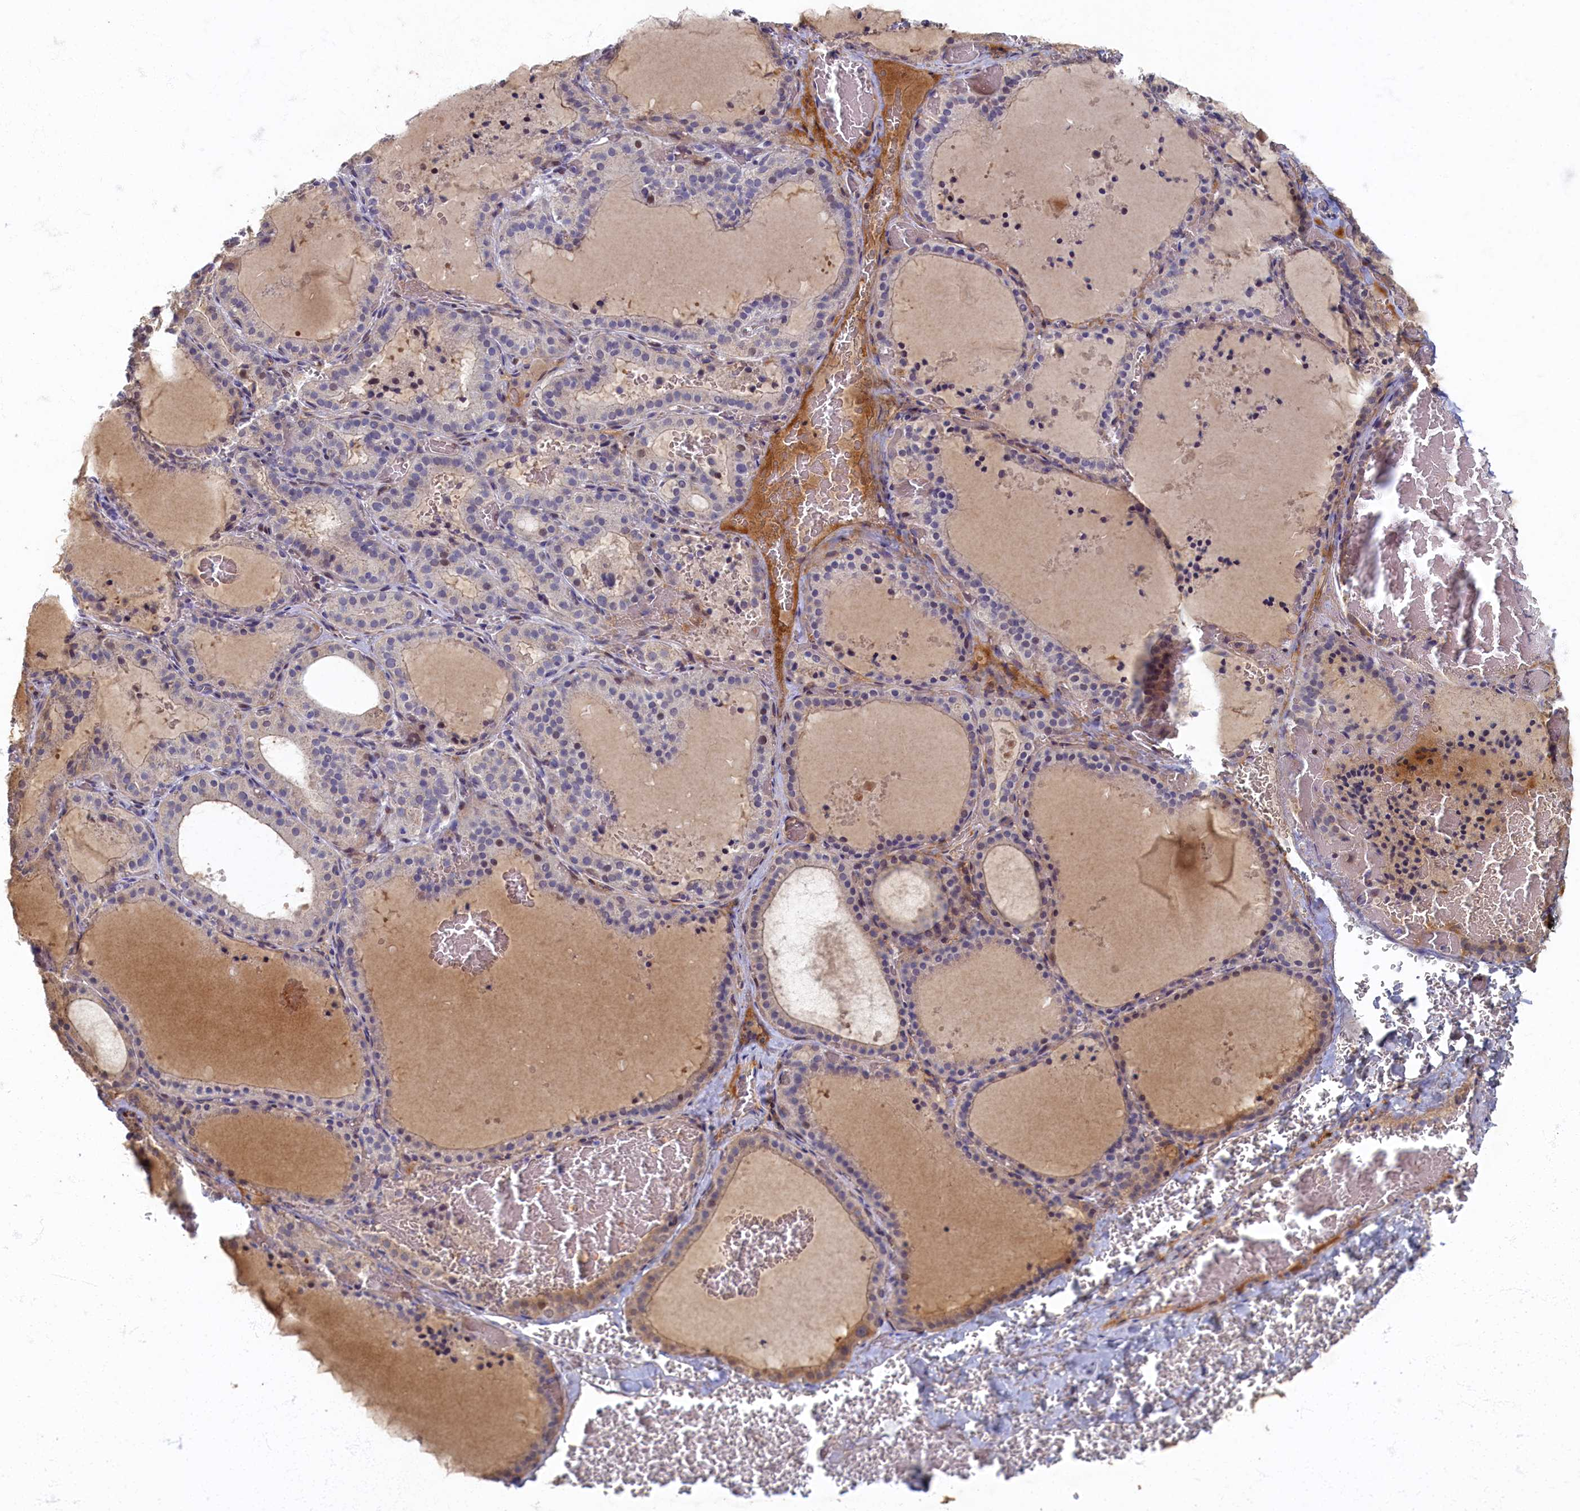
{"staining": {"intensity": "moderate", "quantity": "25%-75%", "location": "cytoplasmic/membranous,nuclear"}, "tissue": "thyroid gland", "cell_type": "Glandular cells", "image_type": "normal", "snomed": [{"axis": "morphology", "description": "Normal tissue, NOS"}, {"axis": "topography", "description": "Thyroid gland"}], "caption": "A medium amount of moderate cytoplasmic/membranous,nuclear expression is seen in about 25%-75% of glandular cells in unremarkable thyroid gland.", "gene": "HUNK", "patient": {"sex": "female", "age": 39}}